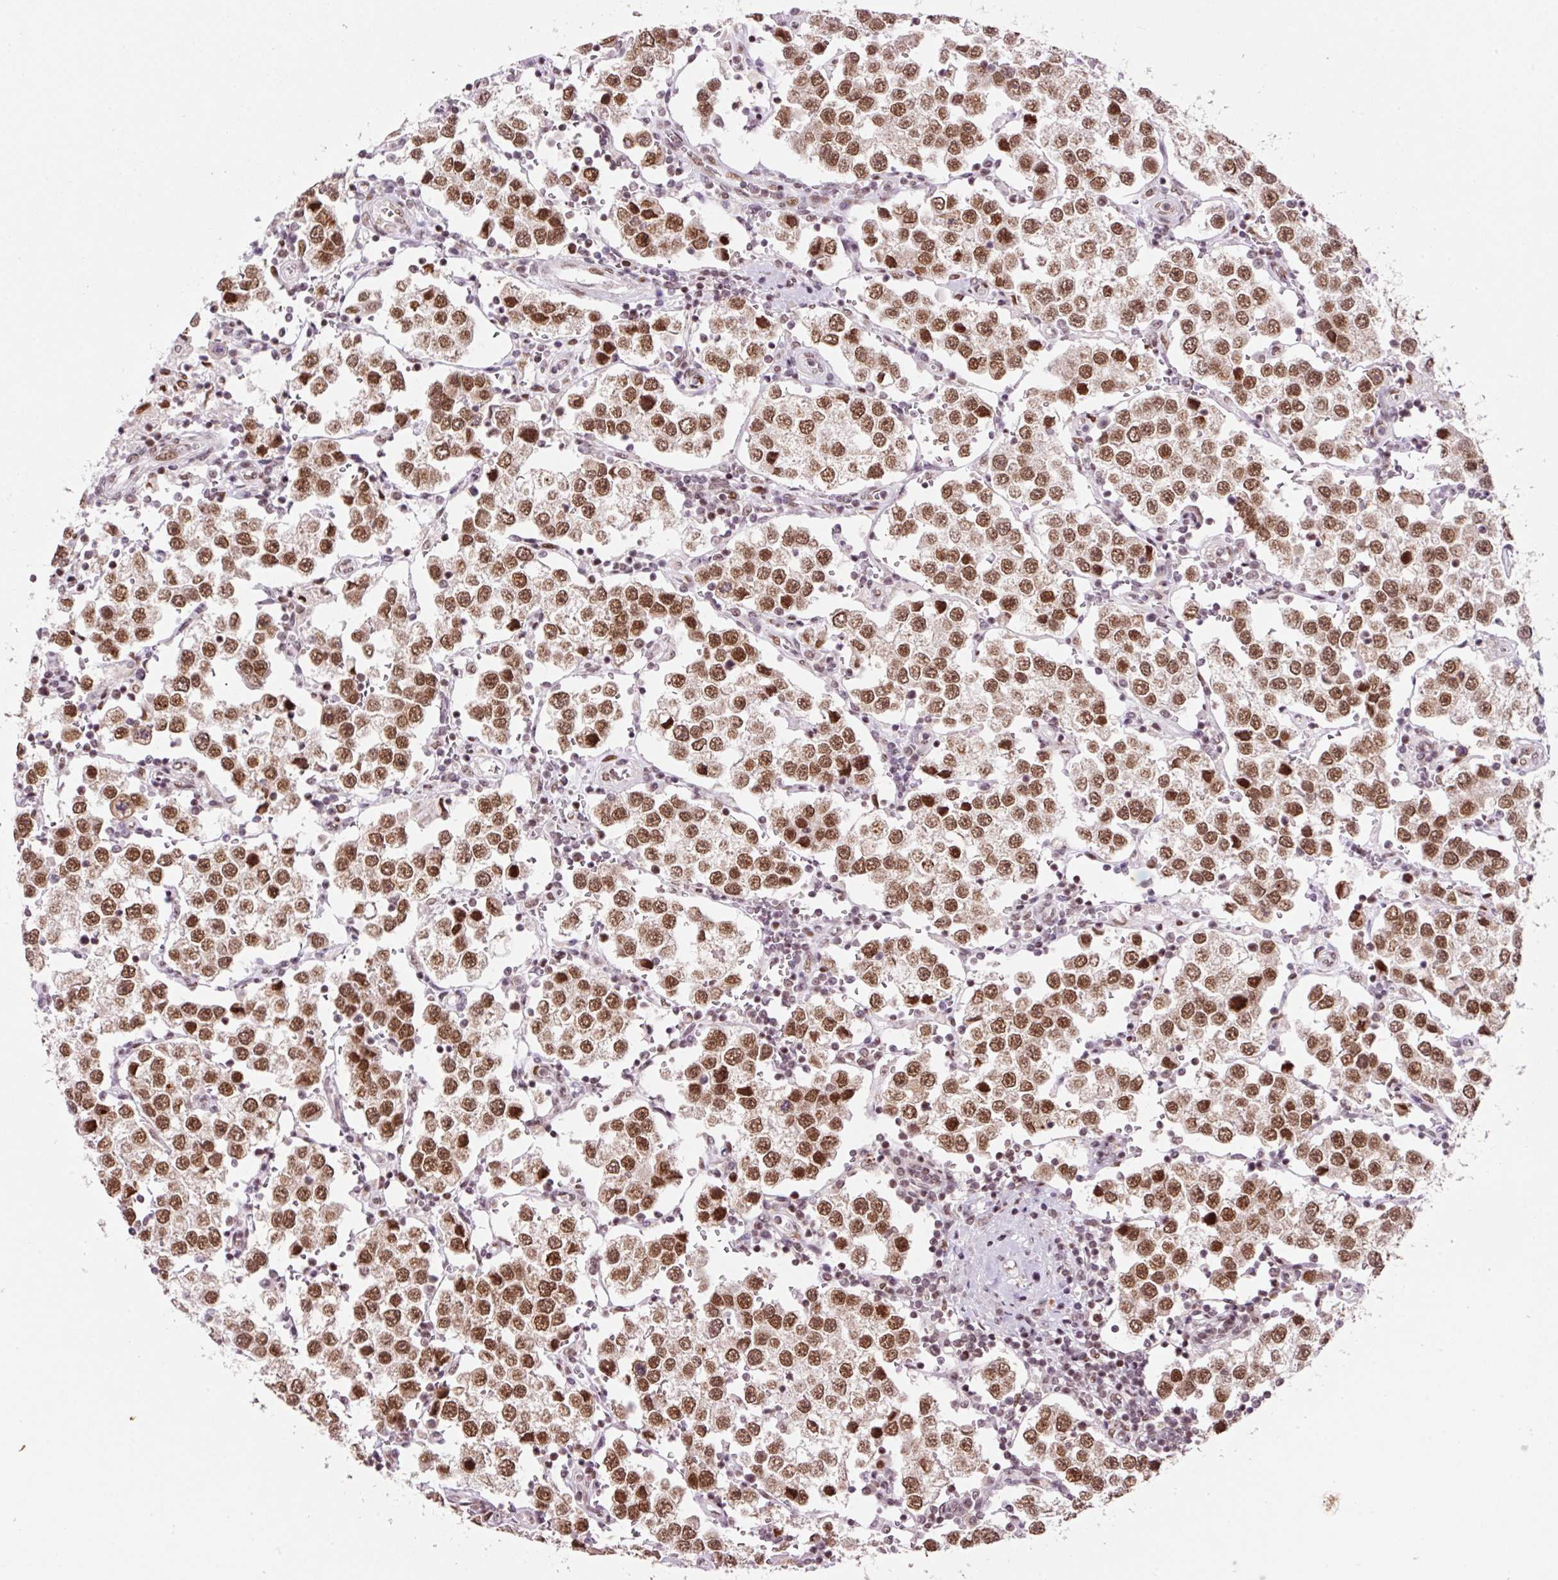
{"staining": {"intensity": "moderate", "quantity": ">75%", "location": "nuclear"}, "tissue": "testis cancer", "cell_type": "Tumor cells", "image_type": "cancer", "snomed": [{"axis": "morphology", "description": "Seminoma, NOS"}, {"axis": "topography", "description": "Testis"}], "caption": "Protein analysis of seminoma (testis) tissue reveals moderate nuclear positivity in about >75% of tumor cells. Nuclei are stained in blue.", "gene": "CCNL2", "patient": {"sex": "male", "age": 37}}